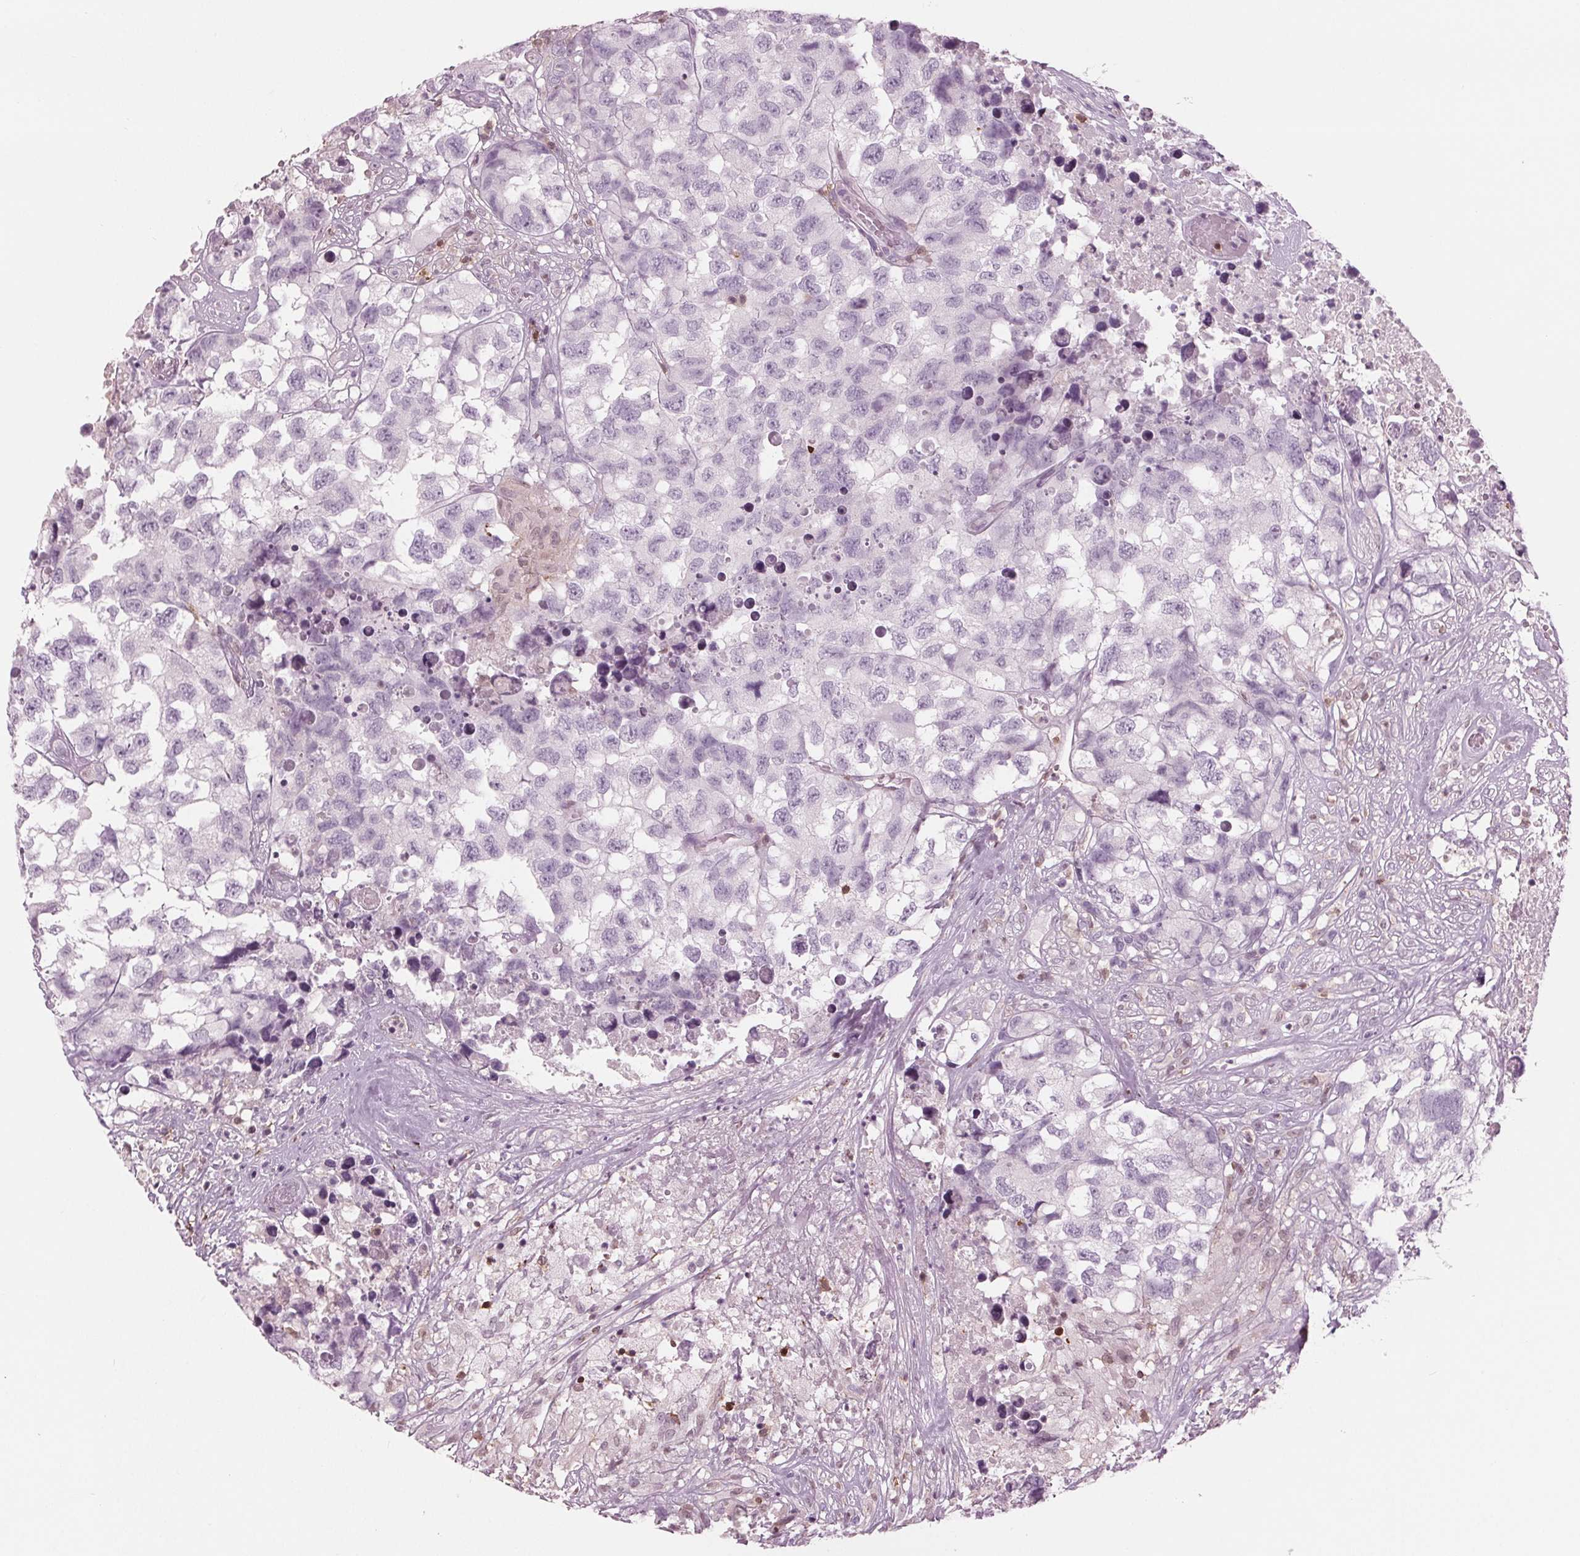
{"staining": {"intensity": "negative", "quantity": "none", "location": "none"}, "tissue": "testis cancer", "cell_type": "Tumor cells", "image_type": "cancer", "snomed": [{"axis": "morphology", "description": "Carcinoma, Embryonal, NOS"}, {"axis": "topography", "description": "Testis"}], "caption": "This is an immunohistochemistry photomicrograph of human testis embryonal carcinoma. There is no staining in tumor cells.", "gene": "BTLA", "patient": {"sex": "male", "age": 83}}